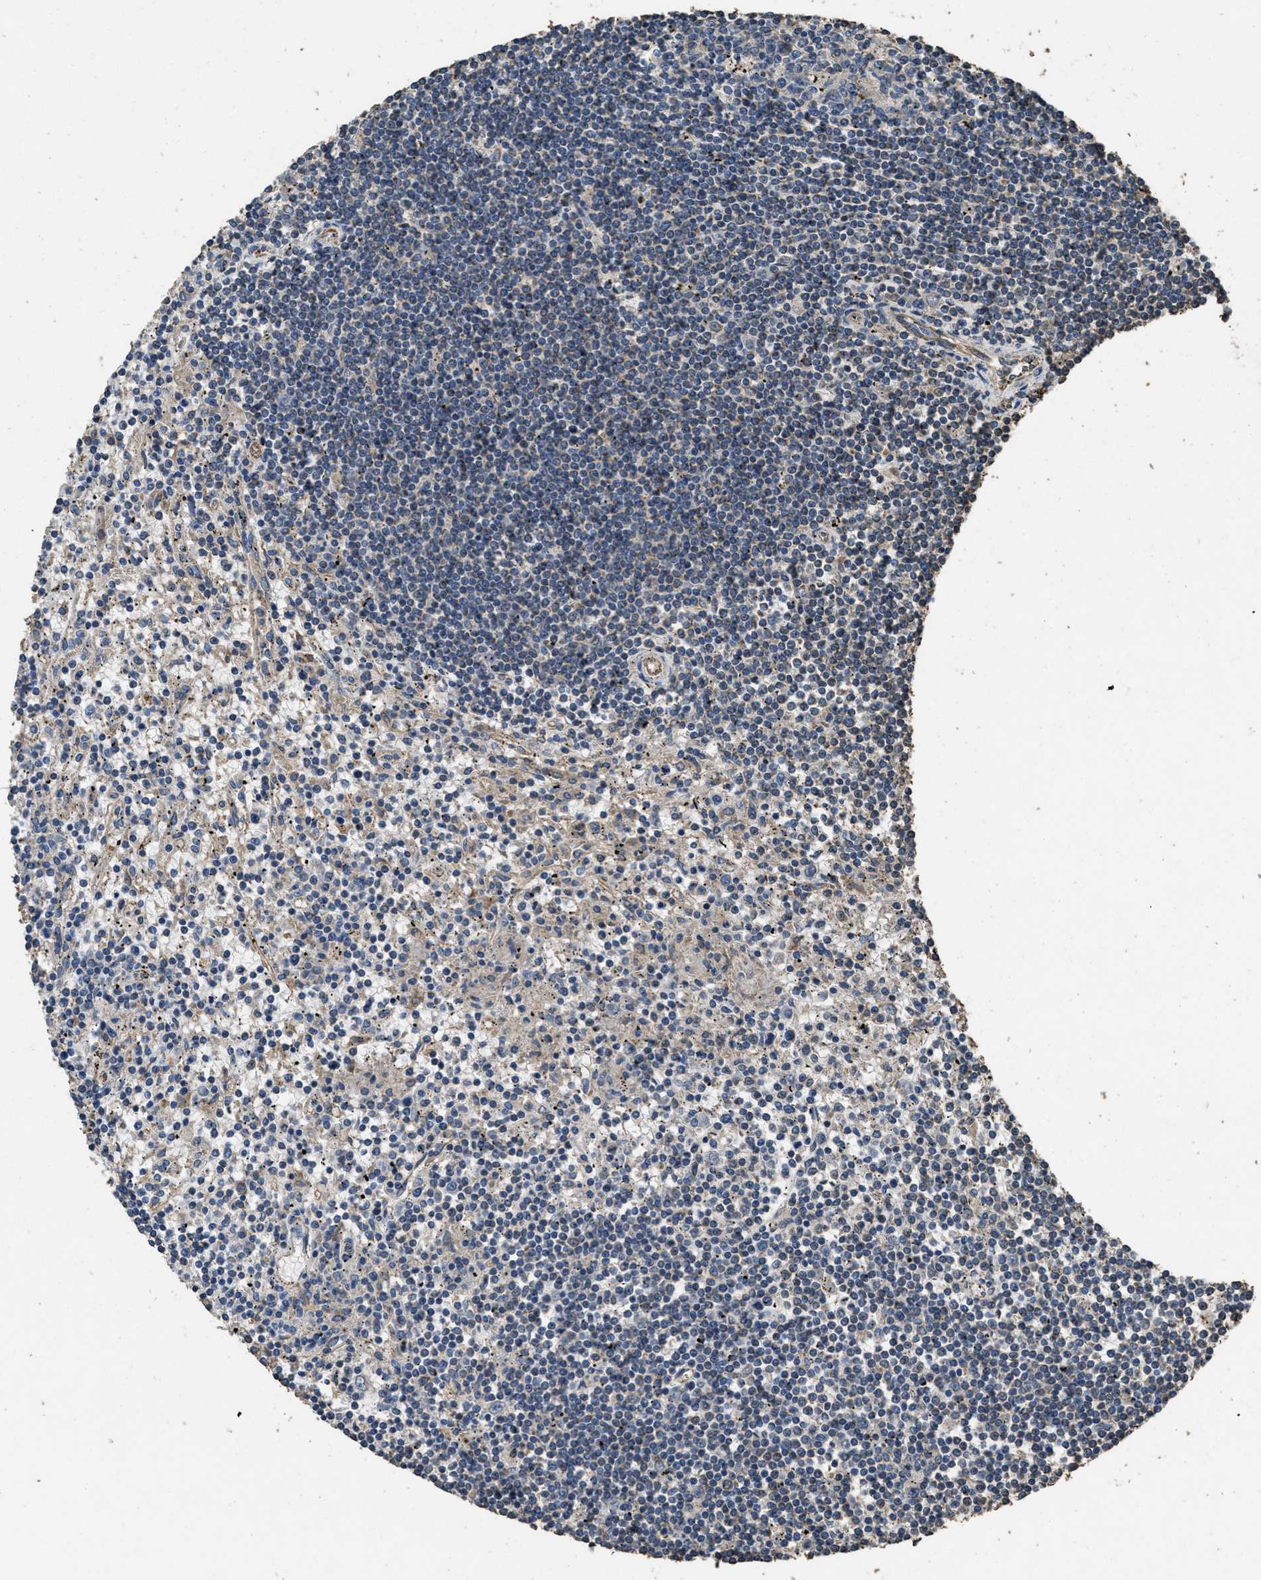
{"staining": {"intensity": "weak", "quantity": "<25%", "location": "cytoplasmic/membranous"}, "tissue": "lymphoma", "cell_type": "Tumor cells", "image_type": "cancer", "snomed": [{"axis": "morphology", "description": "Malignant lymphoma, non-Hodgkin's type, Low grade"}, {"axis": "topography", "description": "Spleen"}], "caption": "A histopathology image of human lymphoma is negative for staining in tumor cells.", "gene": "CYRIA", "patient": {"sex": "male", "age": 76}}